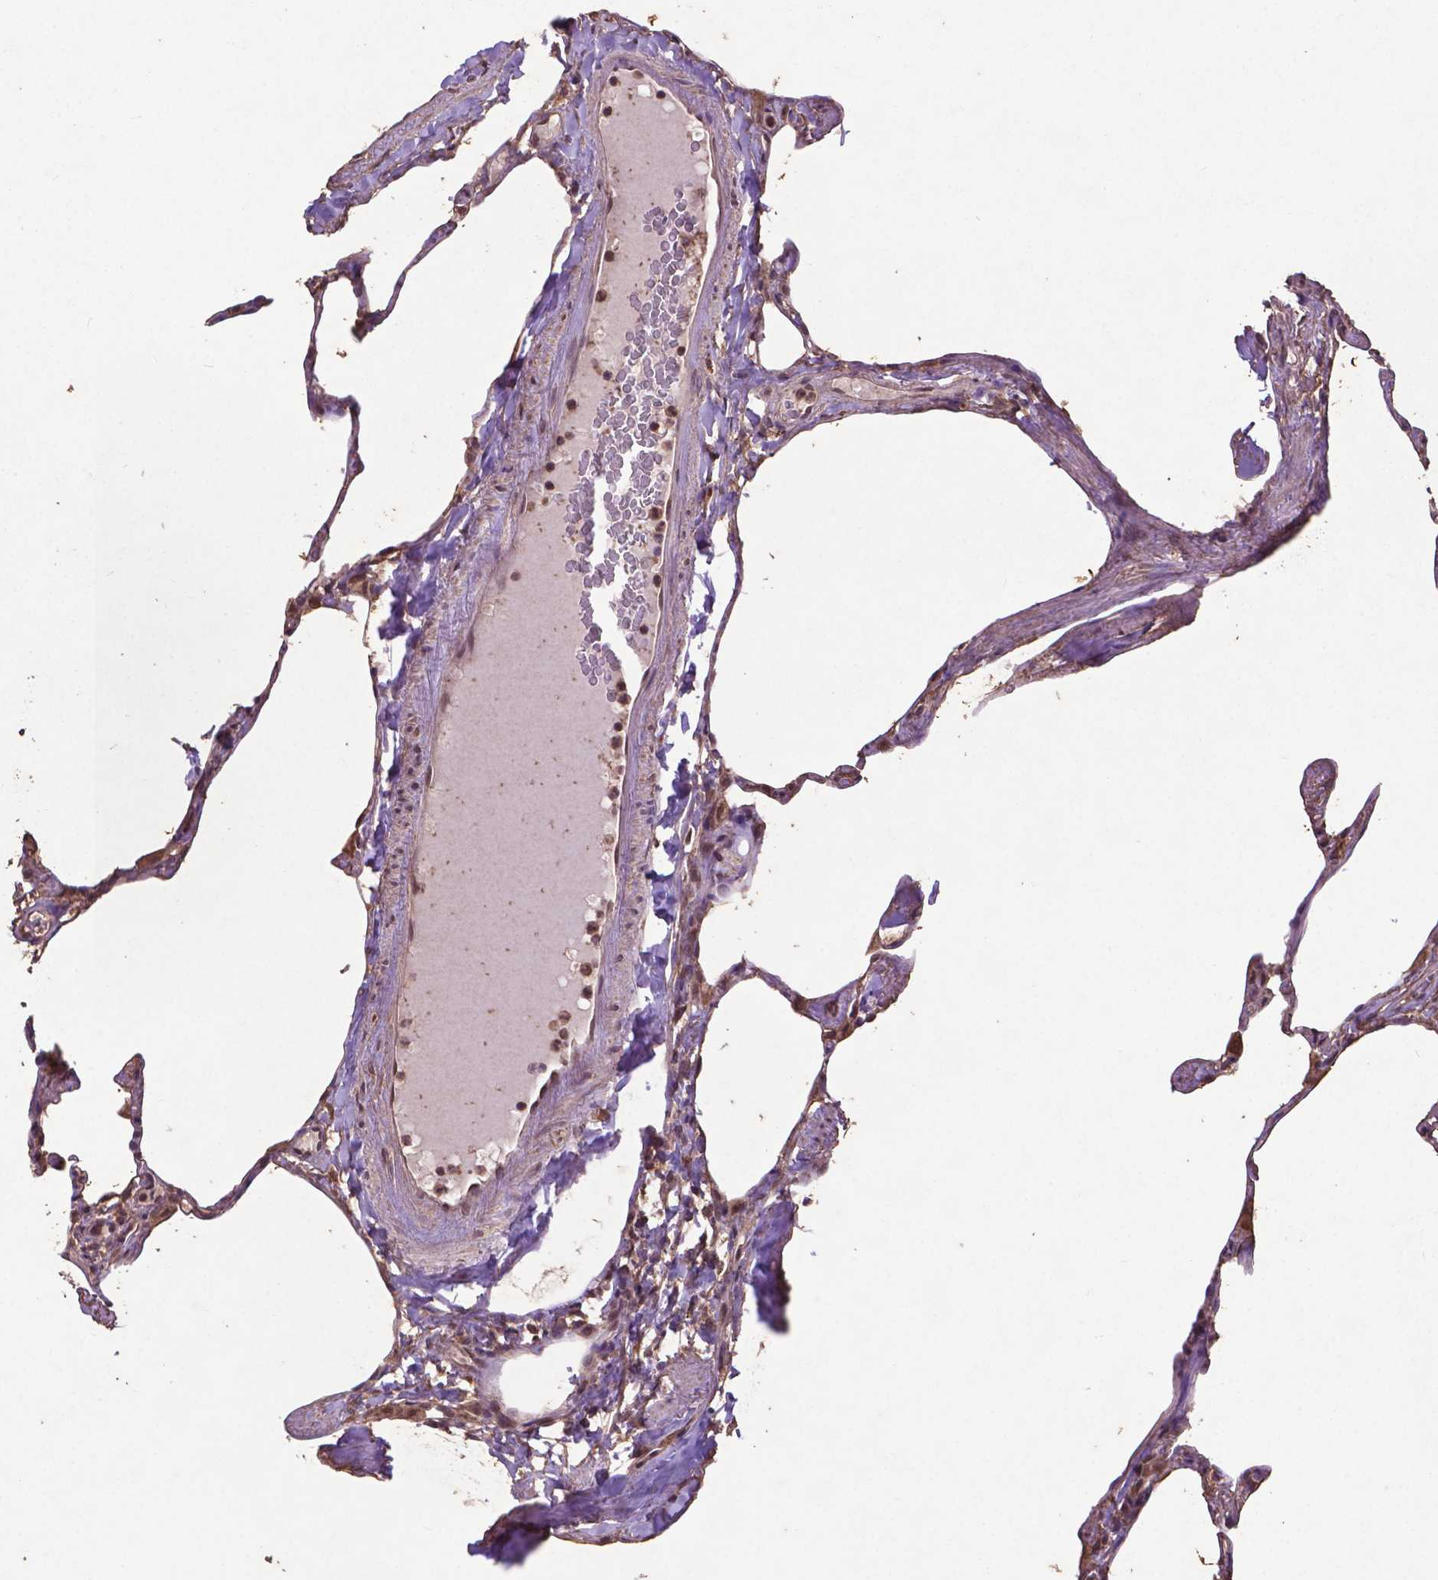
{"staining": {"intensity": "weak", "quantity": "25%-75%", "location": "cytoplasmic/membranous"}, "tissue": "lung", "cell_type": "Alveolar cells", "image_type": "normal", "snomed": [{"axis": "morphology", "description": "Normal tissue, NOS"}, {"axis": "topography", "description": "Lung"}], "caption": "High-power microscopy captured an IHC photomicrograph of benign lung, revealing weak cytoplasmic/membranous staining in approximately 25%-75% of alveolar cells. (DAB IHC, brown staining for protein, blue staining for nuclei).", "gene": "DCAF1", "patient": {"sex": "male", "age": 65}}